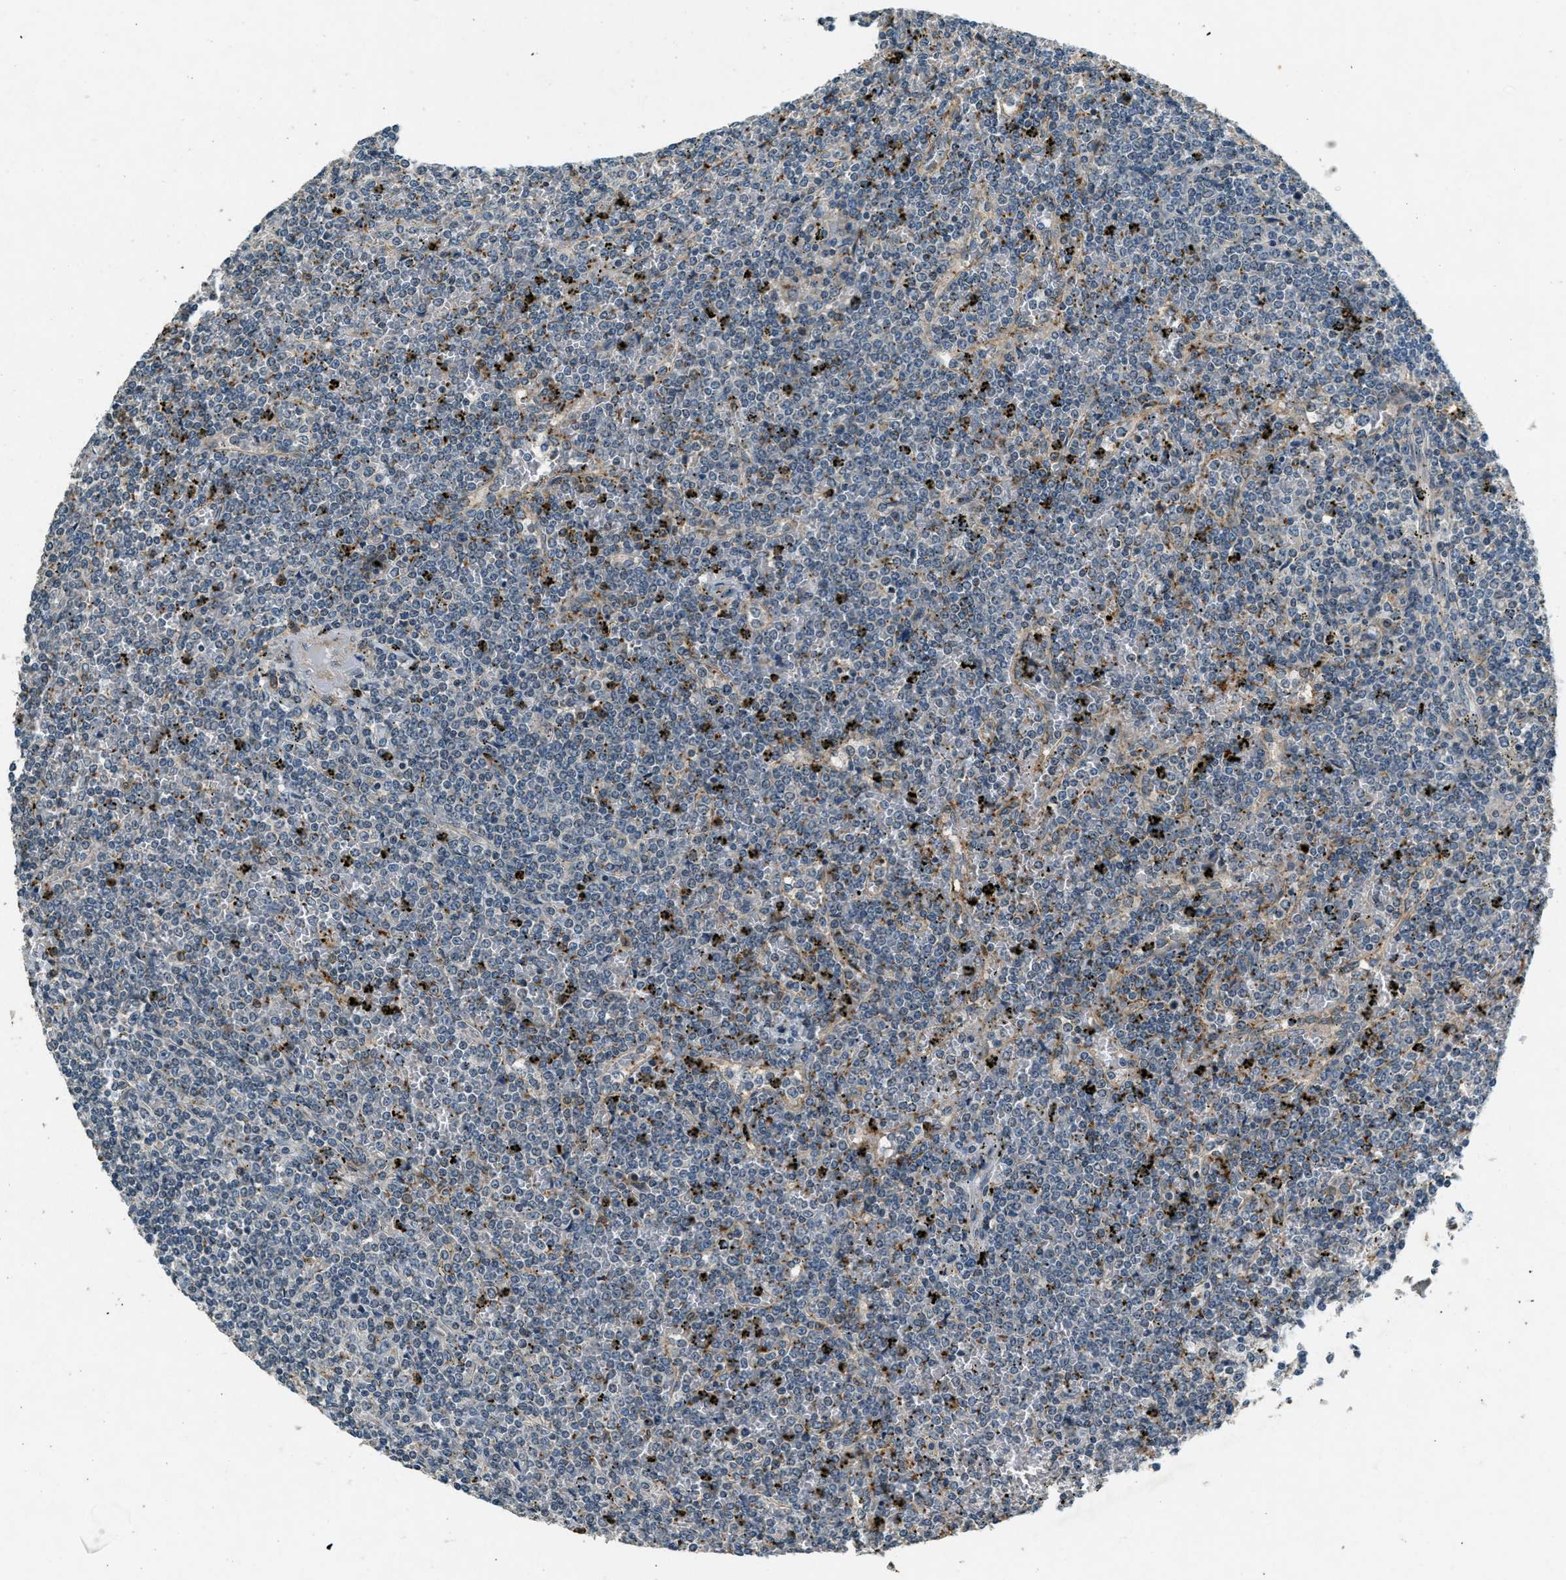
{"staining": {"intensity": "negative", "quantity": "none", "location": "none"}, "tissue": "lymphoma", "cell_type": "Tumor cells", "image_type": "cancer", "snomed": [{"axis": "morphology", "description": "Malignant lymphoma, non-Hodgkin's type, Low grade"}, {"axis": "topography", "description": "Spleen"}], "caption": "An immunohistochemistry photomicrograph of lymphoma is shown. There is no staining in tumor cells of lymphoma.", "gene": "RAB3D", "patient": {"sex": "female", "age": 19}}